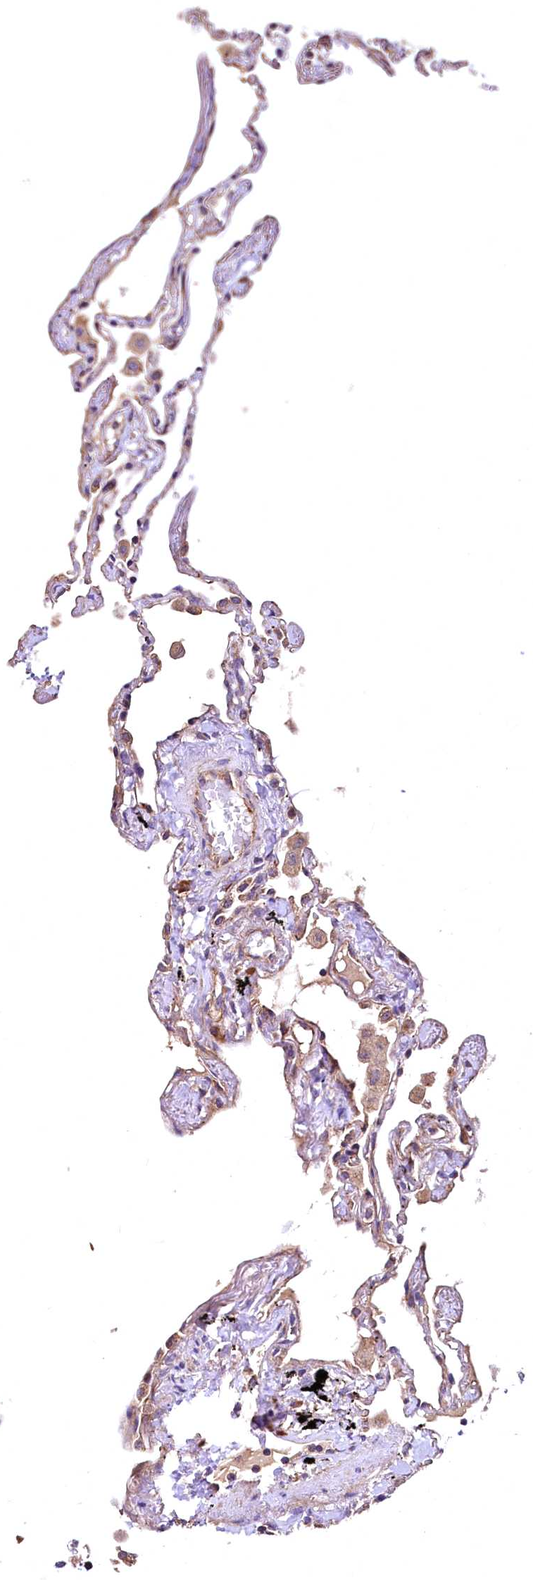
{"staining": {"intensity": "moderate", "quantity": "25%-75%", "location": "cytoplasmic/membranous"}, "tissue": "lung", "cell_type": "Alveolar cells", "image_type": "normal", "snomed": [{"axis": "morphology", "description": "Normal tissue, NOS"}, {"axis": "topography", "description": "Lung"}], "caption": "An image of human lung stained for a protein reveals moderate cytoplasmic/membranous brown staining in alveolar cells. The protein is shown in brown color, while the nuclei are stained blue.", "gene": "RASSF1", "patient": {"sex": "female", "age": 67}}